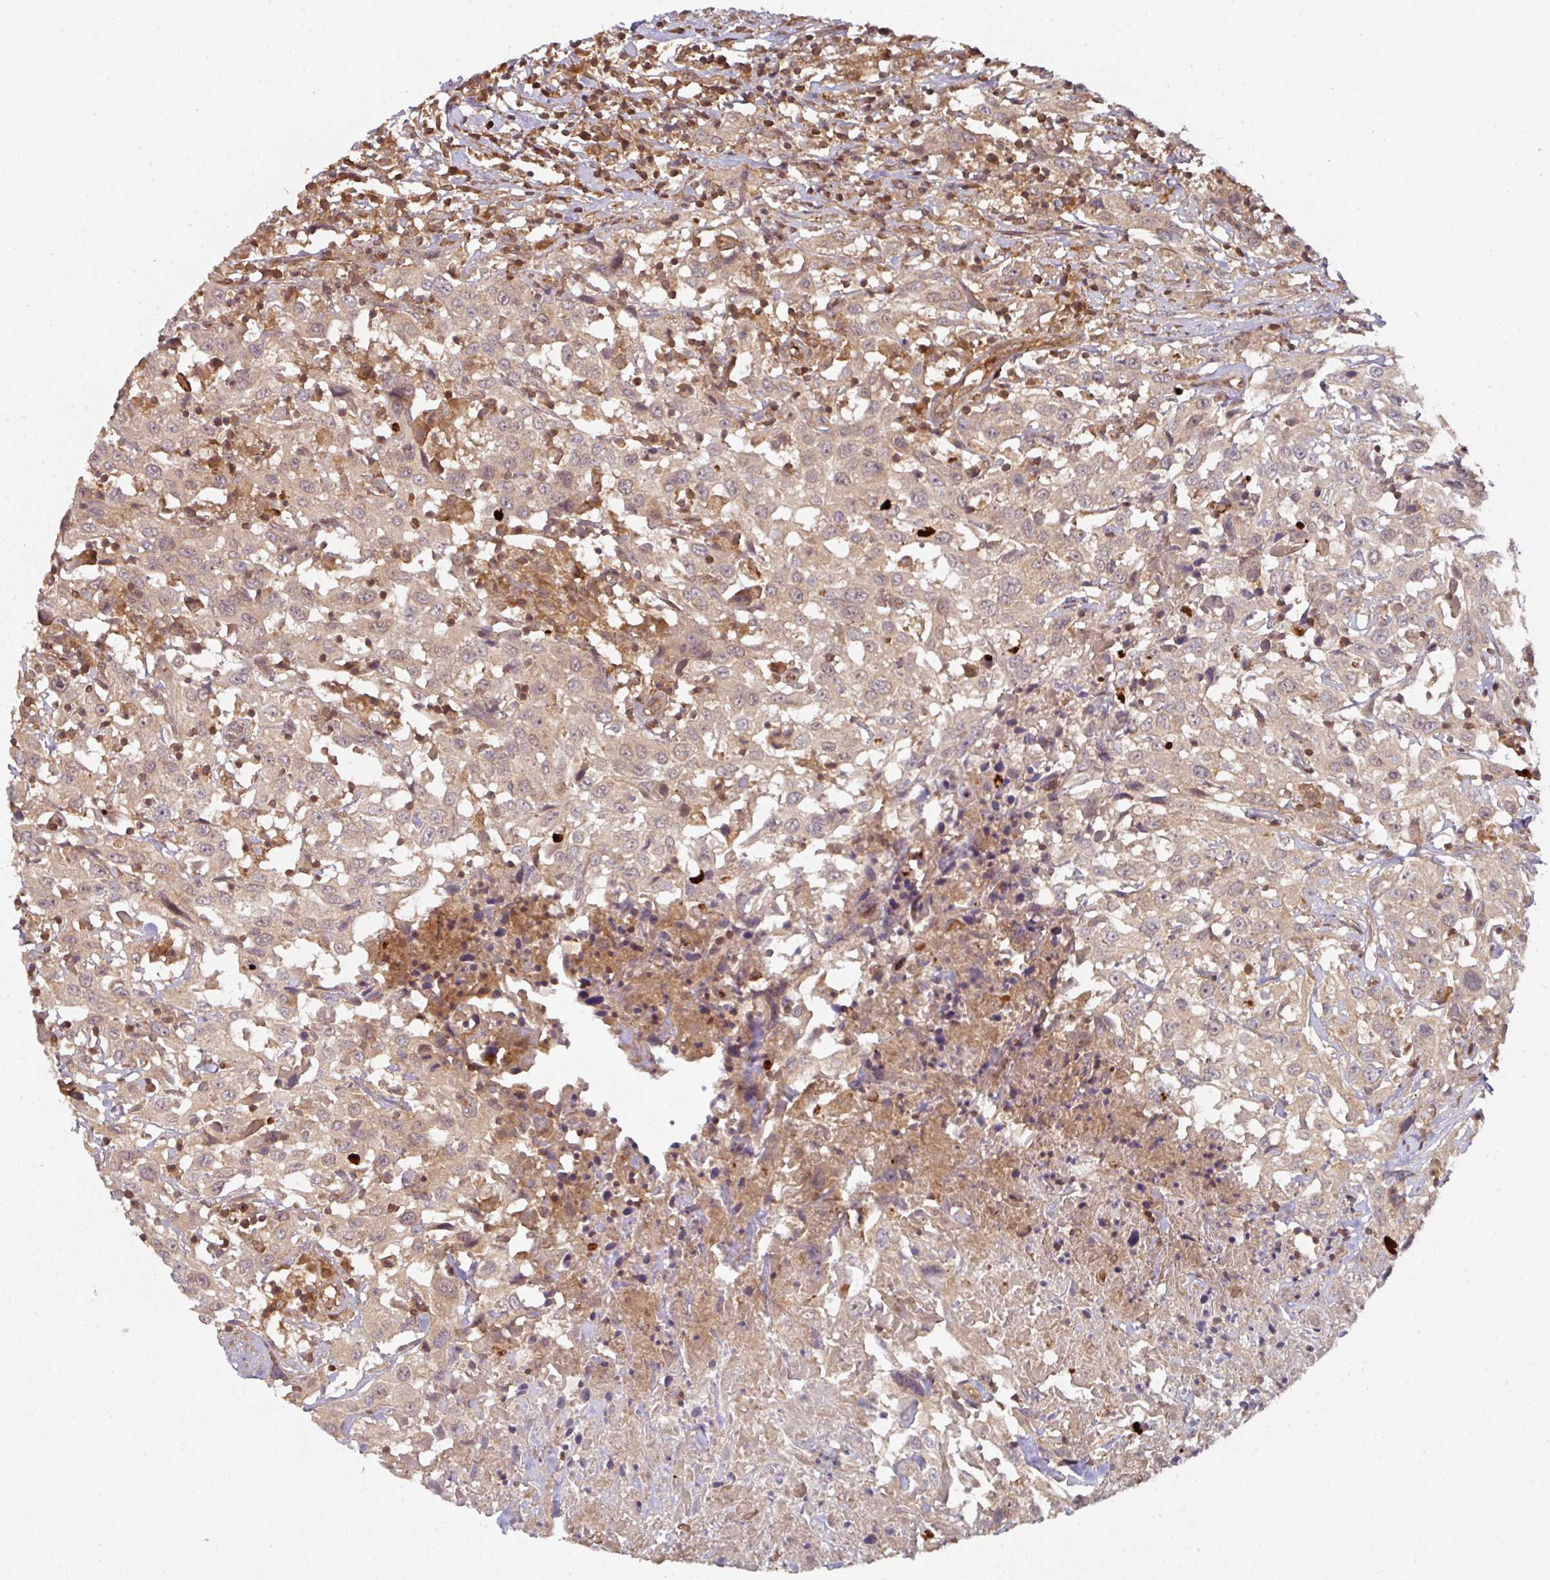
{"staining": {"intensity": "weak", "quantity": ">75%", "location": "cytoplasmic/membranous"}, "tissue": "urothelial cancer", "cell_type": "Tumor cells", "image_type": "cancer", "snomed": [{"axis": "morphology", "description": "Urothelial carcinoma, High grade"}, {"axis": "topography", "description": "Urinary bladder"}], "caption": "A low amount of weak cytoplasmic/membranous expression is present in about >75% of tumor cells in urothelial cancer tissue. Using DAB (3,3'-diaminobenzidine) (brown) and hematoxylin (blue) stains, captured at high magnification using brightfield microscopy.", "gene": "EIF4EBP2", "patient": {"sex": "male", "age": 61}}